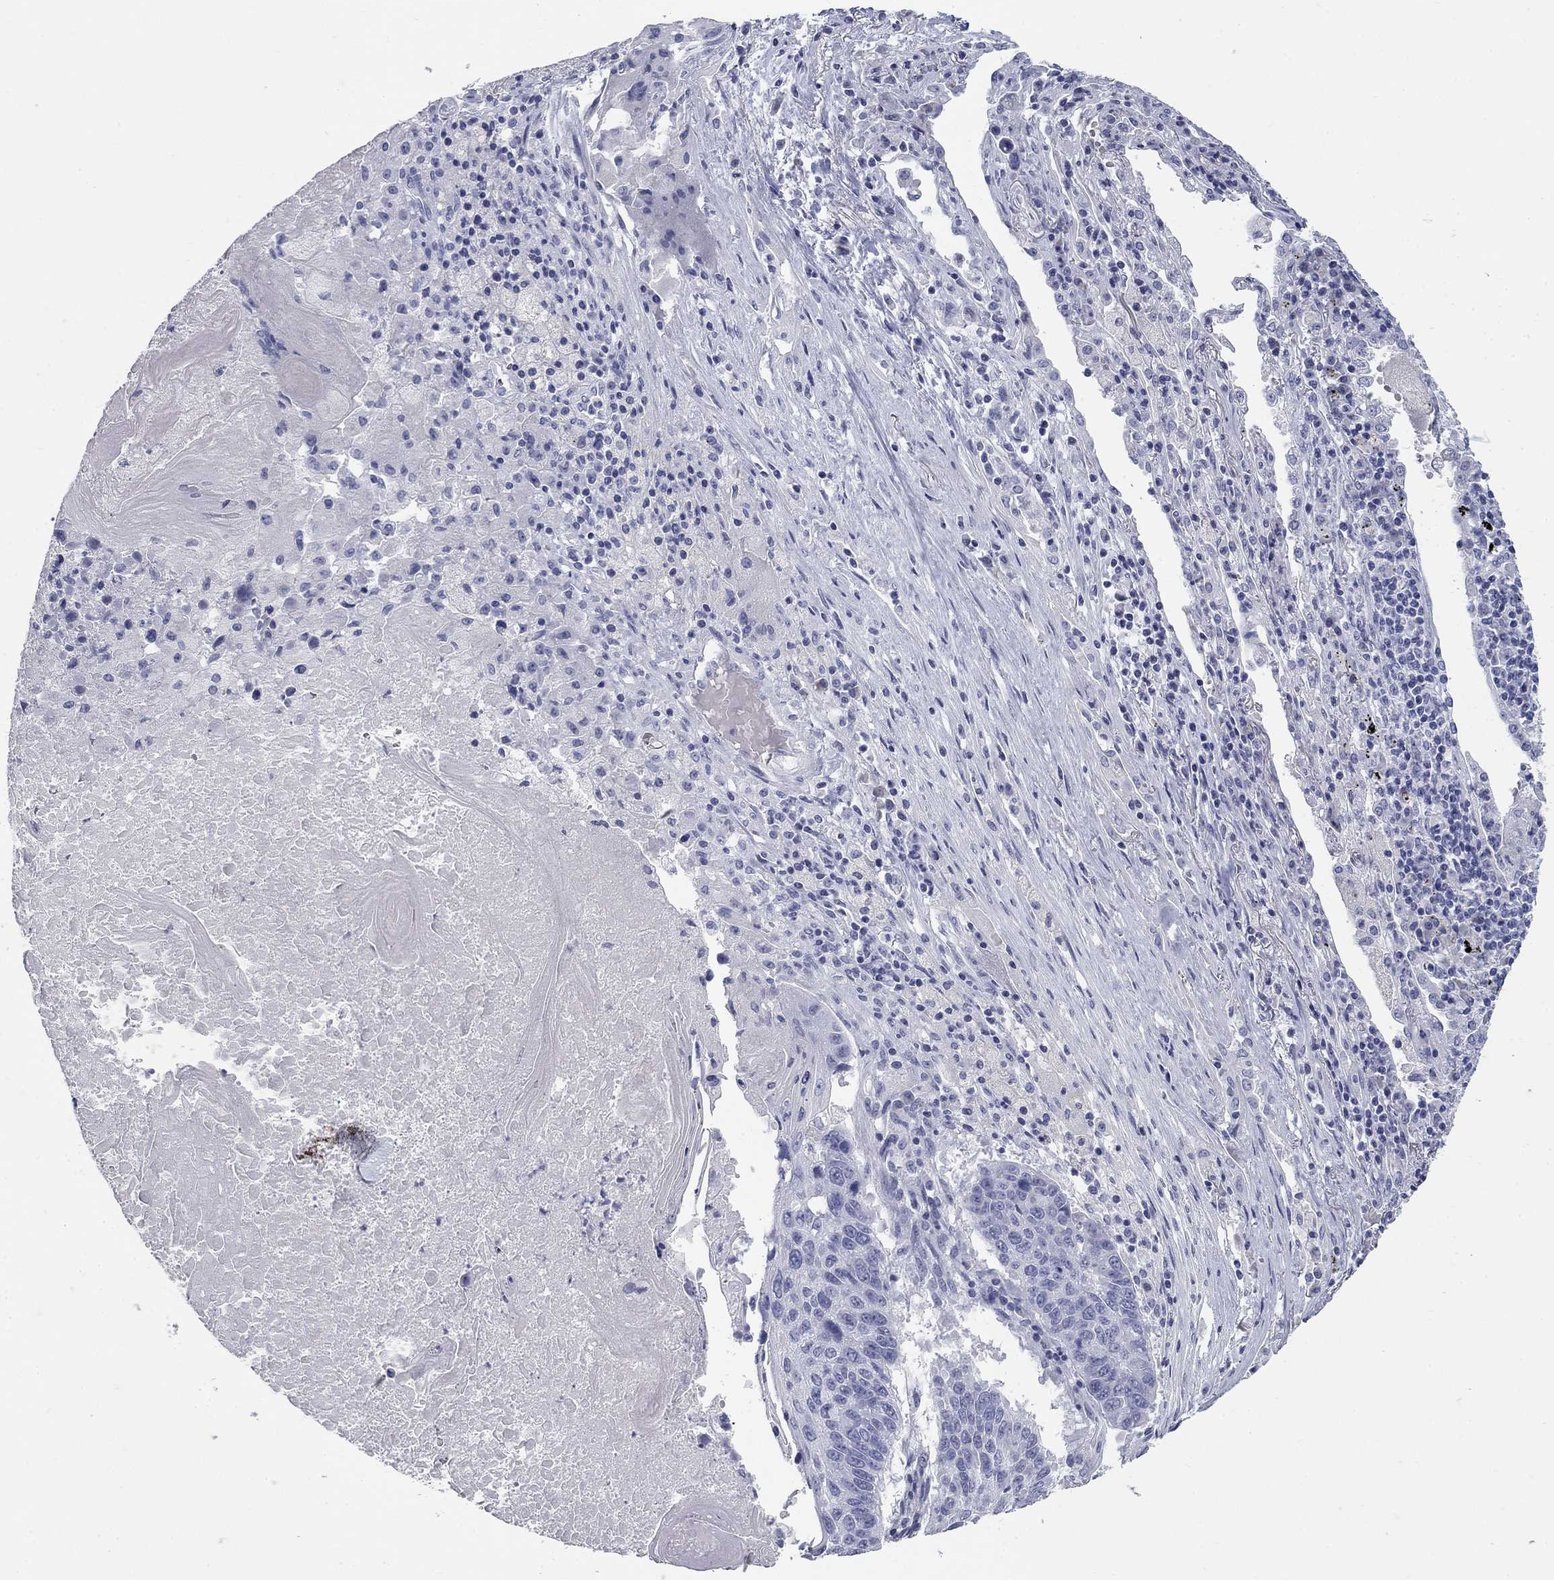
{"staining": {"intensity": "negative", "quantity": "none", "location": "none"}, "tissue": "lung cancer", "cell_type": "Tumor cells", "image_type": "cancer", "snomed": [{"axis": "morphology", "description": "Squamous cell carcinoma, NOS"}, {"axis": "topography", "description": "Lung"}], "caption": "The image shows no staining of tumor cells in lung cancer.", "gene": "ELAVL4", "patient": {"sex": "male", "age": 73}}